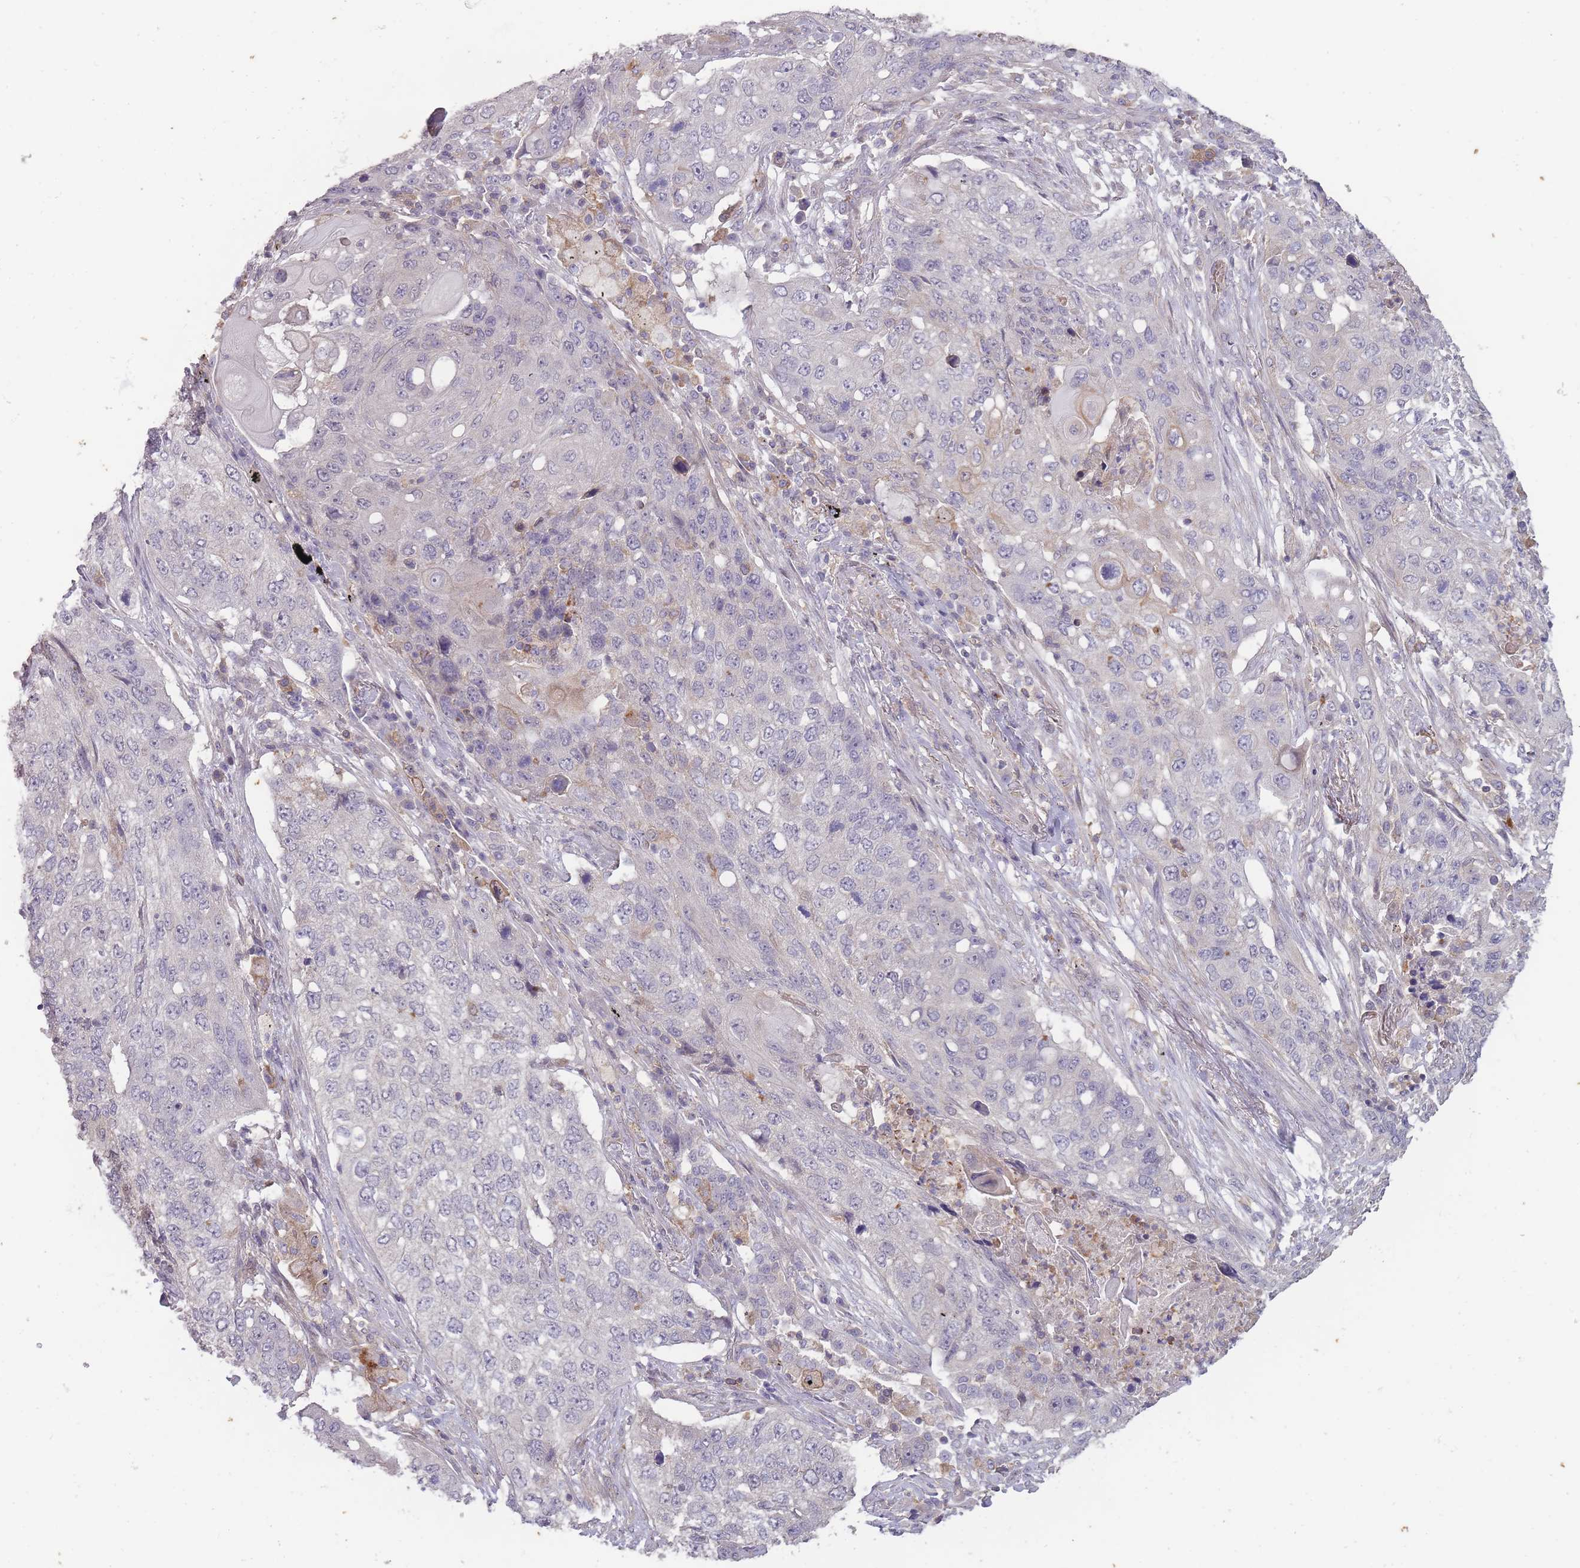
{"staining": {"intensity": "negative", "quantity": "none", "location": "none"}, "tissue": "lung cancer", "cell_type": "Tumor cells", "image_type": "cancer", "snomed": [{"axis": "morphology", "description": "Squamous cell carcinoma, NOS"}, {"axis": "topography", "description": "Lung"}], "caption": "Immunohistochemical staining of lung cancer (squamous cell carcinoma) demonstrates no significant positivity in tumor cells. The staining is performed using DAB (3,3'-diaminobenzidine) brown chromogen with nuclei counter-stained in using hematoxylin.", "gene": "TET3", "patient": {"sex": "female", "age": 63}}